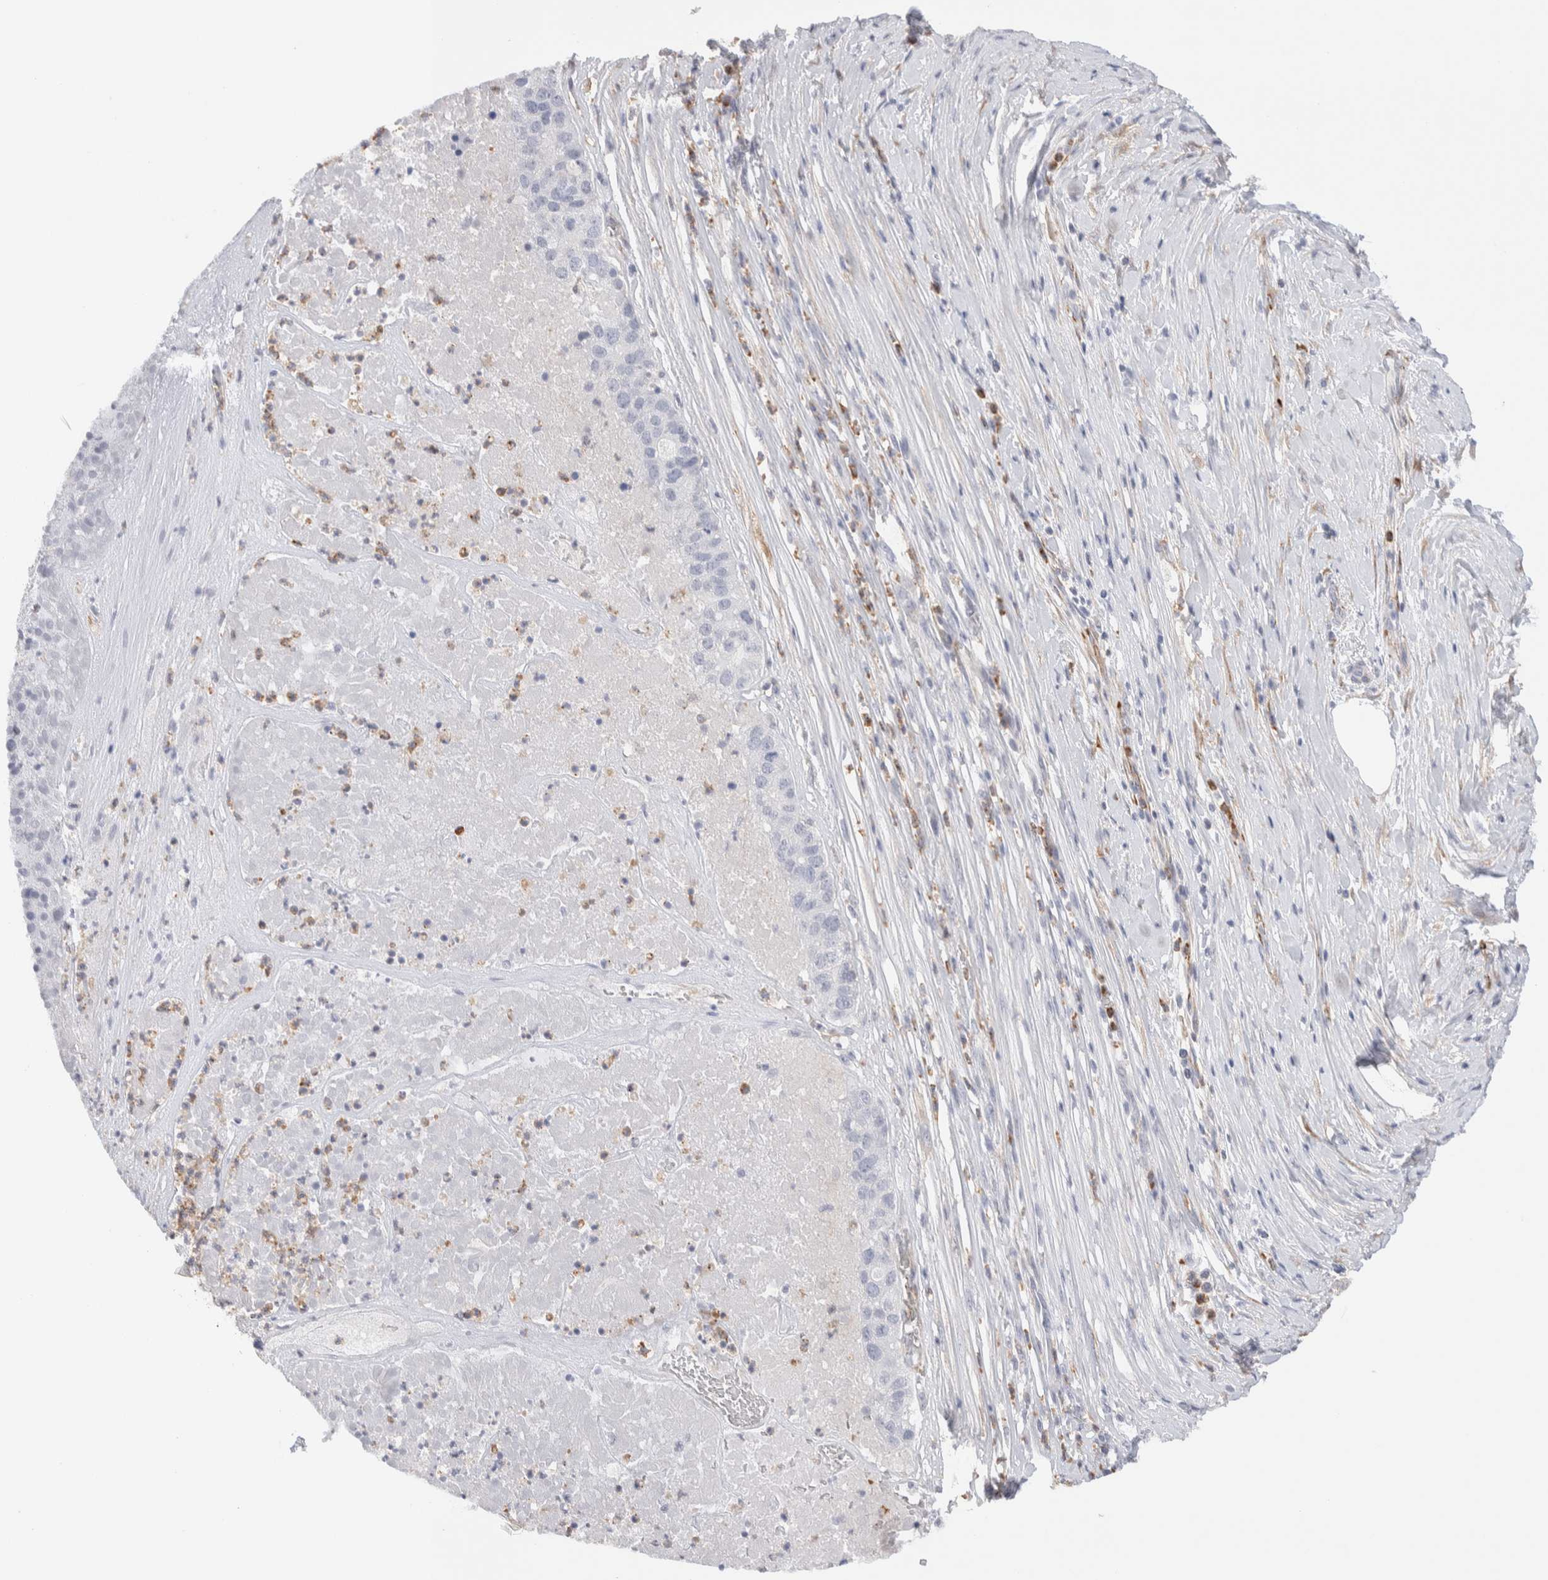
{"staining": {"intensity": "negative", "quantity": "none", "location": "none"}, "tissue": "pancreatic cancer", "cell_type": "Tumor cells", "image_type": "cancer", "snomed": [{"axis": "morphology", "description": "Adenocarcinoma, NOS"}, {"axis": "topography", "description": "Pancreas"}], "caption": "Immunohistochemical staining of human adenocarcinoma (pancreatic) shows no significant positivity in tumor cells.", "gene": "SEPTIN4", "patient": {"sex": "male", "age": 50}}